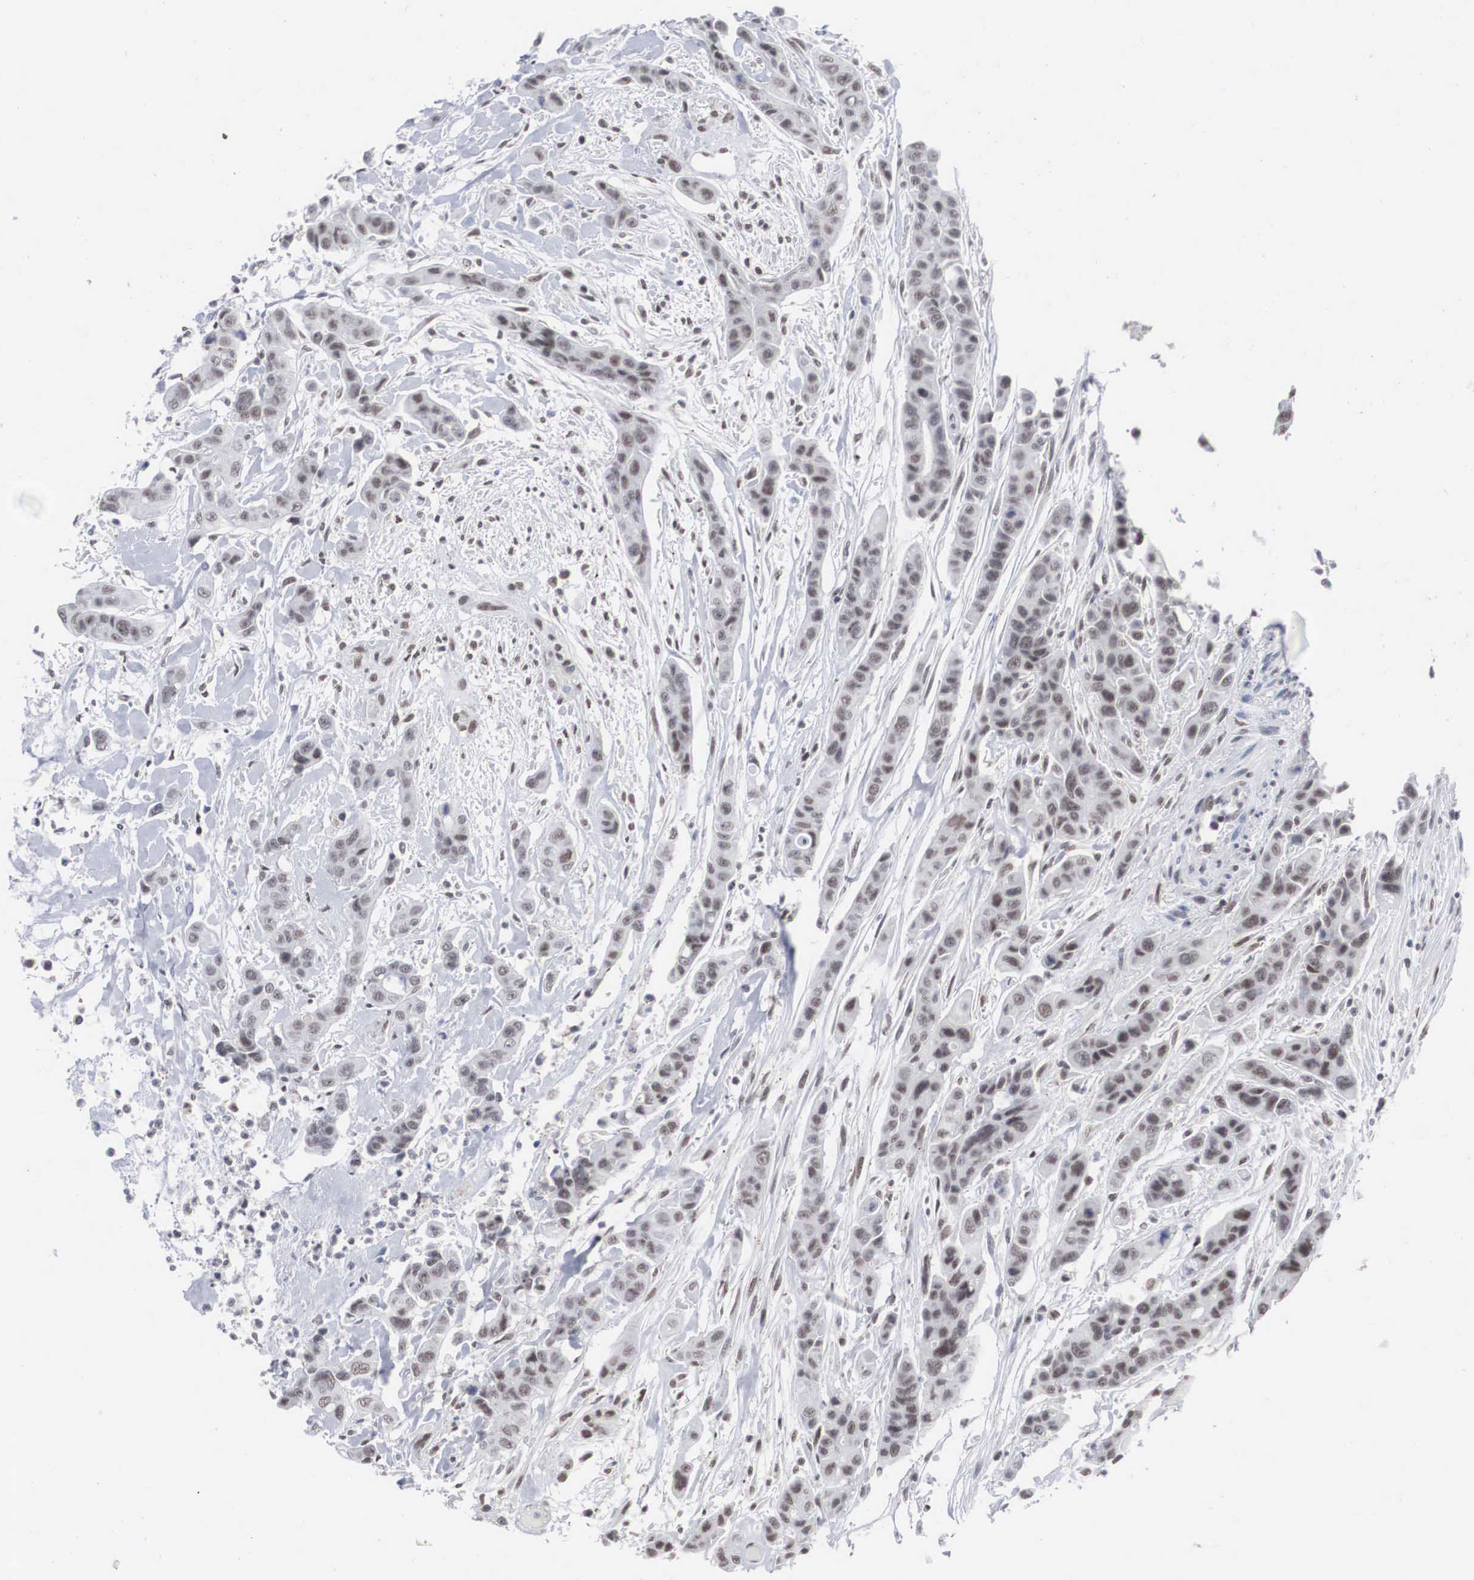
{"staining": {"intensity": "weak", "quantity": "25%-75%", "location": "nuclear"}, "tissue": "colorectal cancer", "cell_type": "Tumor cells", "image_type": "cancer", "snomed": [{"axis": "morphology", "description": "Adenocarcinoma, NOS"}, {"axis": "topography", "description": "Colon"}], "caption": "Immunohistochemistry staining of colorectal cancer, which shows low levels of weak nuclear staining in about 25%-75% of tumor cells indicating weak nuclear protein staining. The staining was performed using DAB (brown) for protein detection and nuclei were counterstained in hematoxylin (blue).", "gene": "AUTS2", "patient": {"sex": "female", "age": 70}}